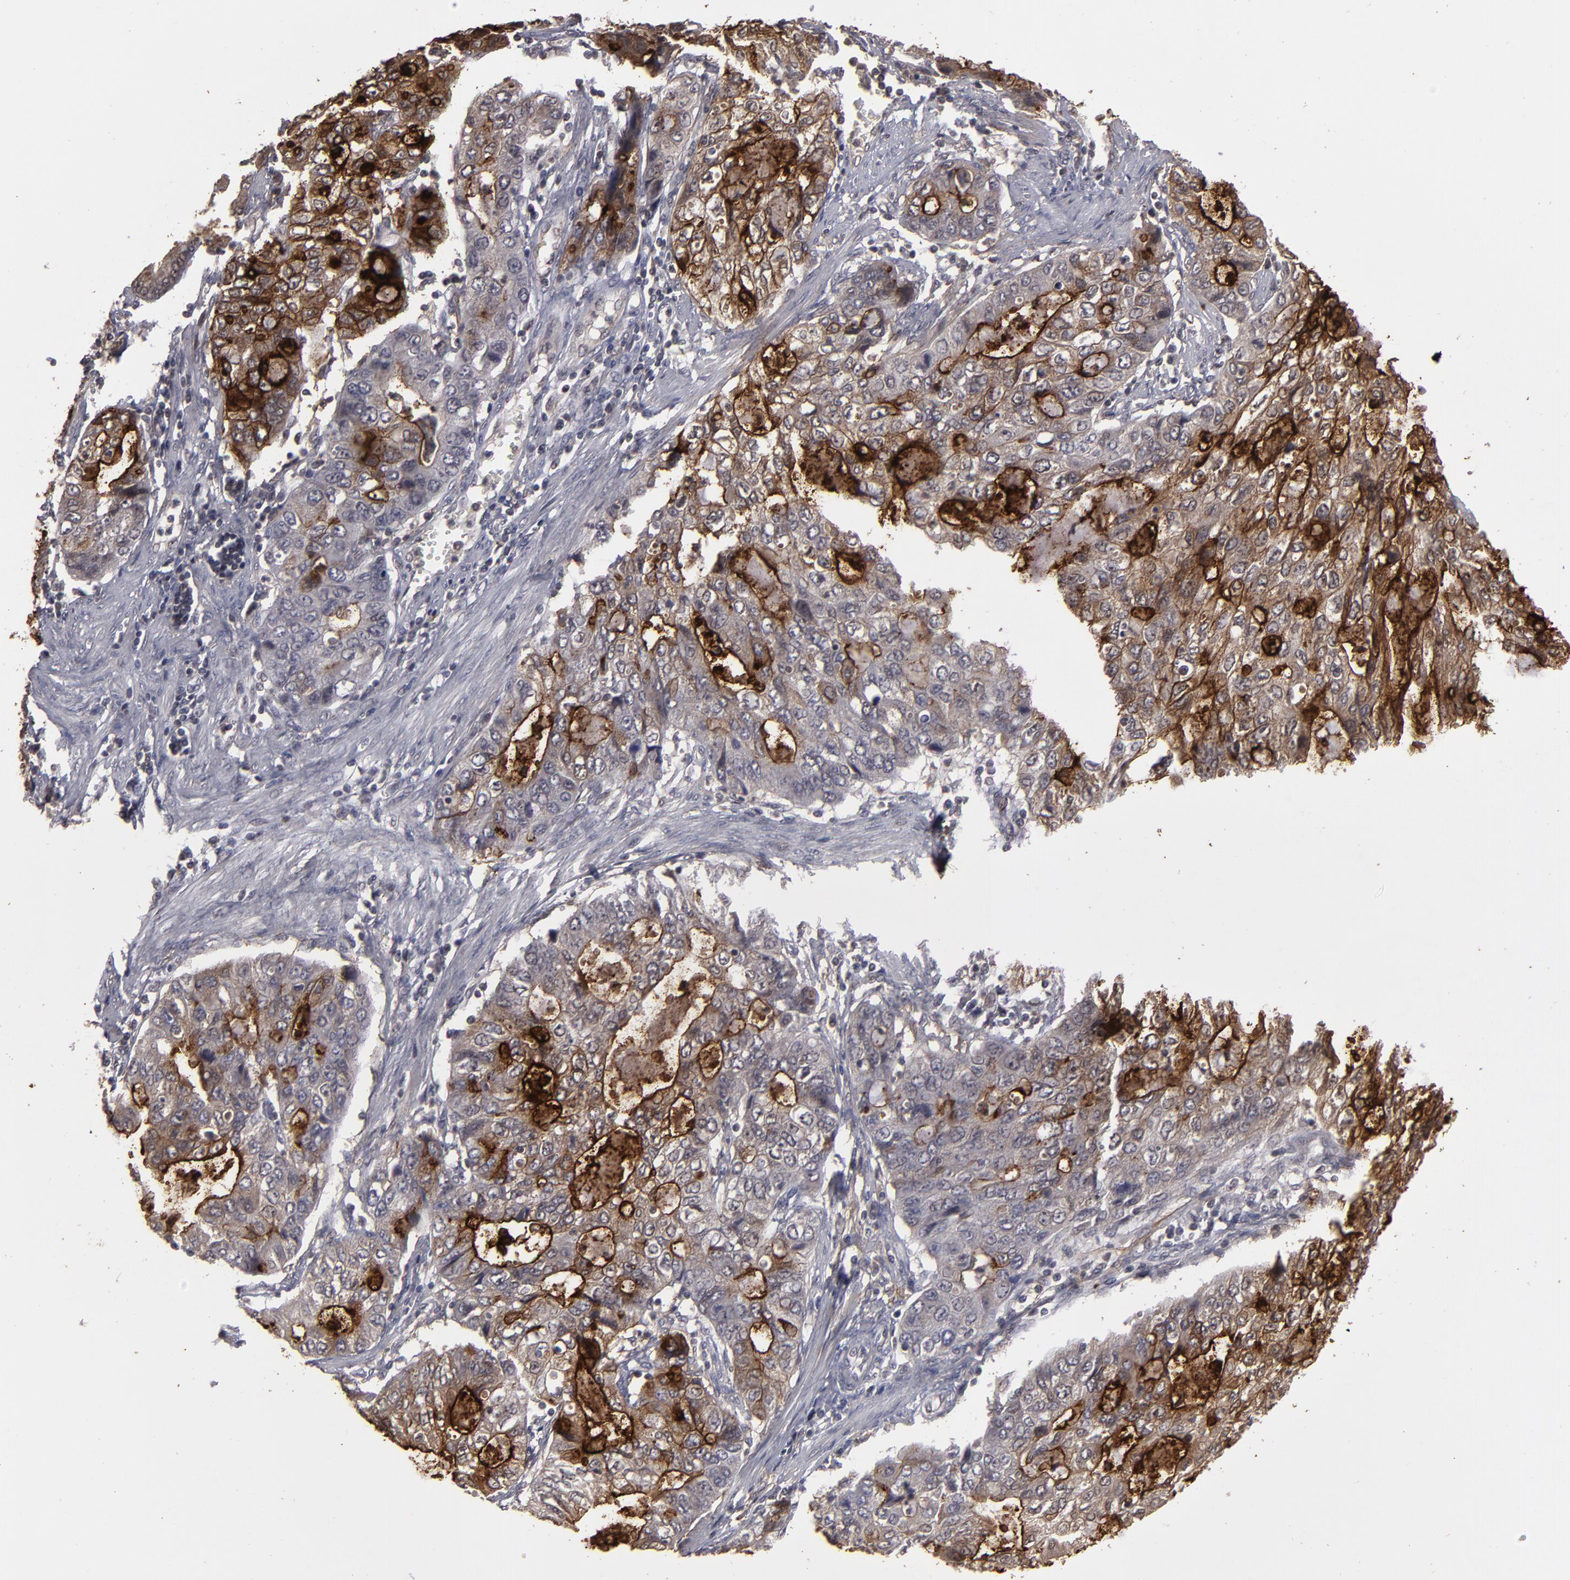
{"staining": {"intensity": "strong", "quantity": ">75%", "location": "cytoplasmic/membranous"}, "tissue": "stomach cancer", "cell_type": "Tumor cells", "image_type": "cancer", "snomed": [{"axis": "morphology", "description": "Adenocarcinoma, NOS"}, {"axis": "topography", "description": "Stomach, upper"}], "caption": "Immunohistochemical staining of stomach cancer displays strong cytoplasmic/membranous protein staining in about >75% of tumor cells.", "gene": "CD55", "patient": {"sex": "female", "age": 52}}